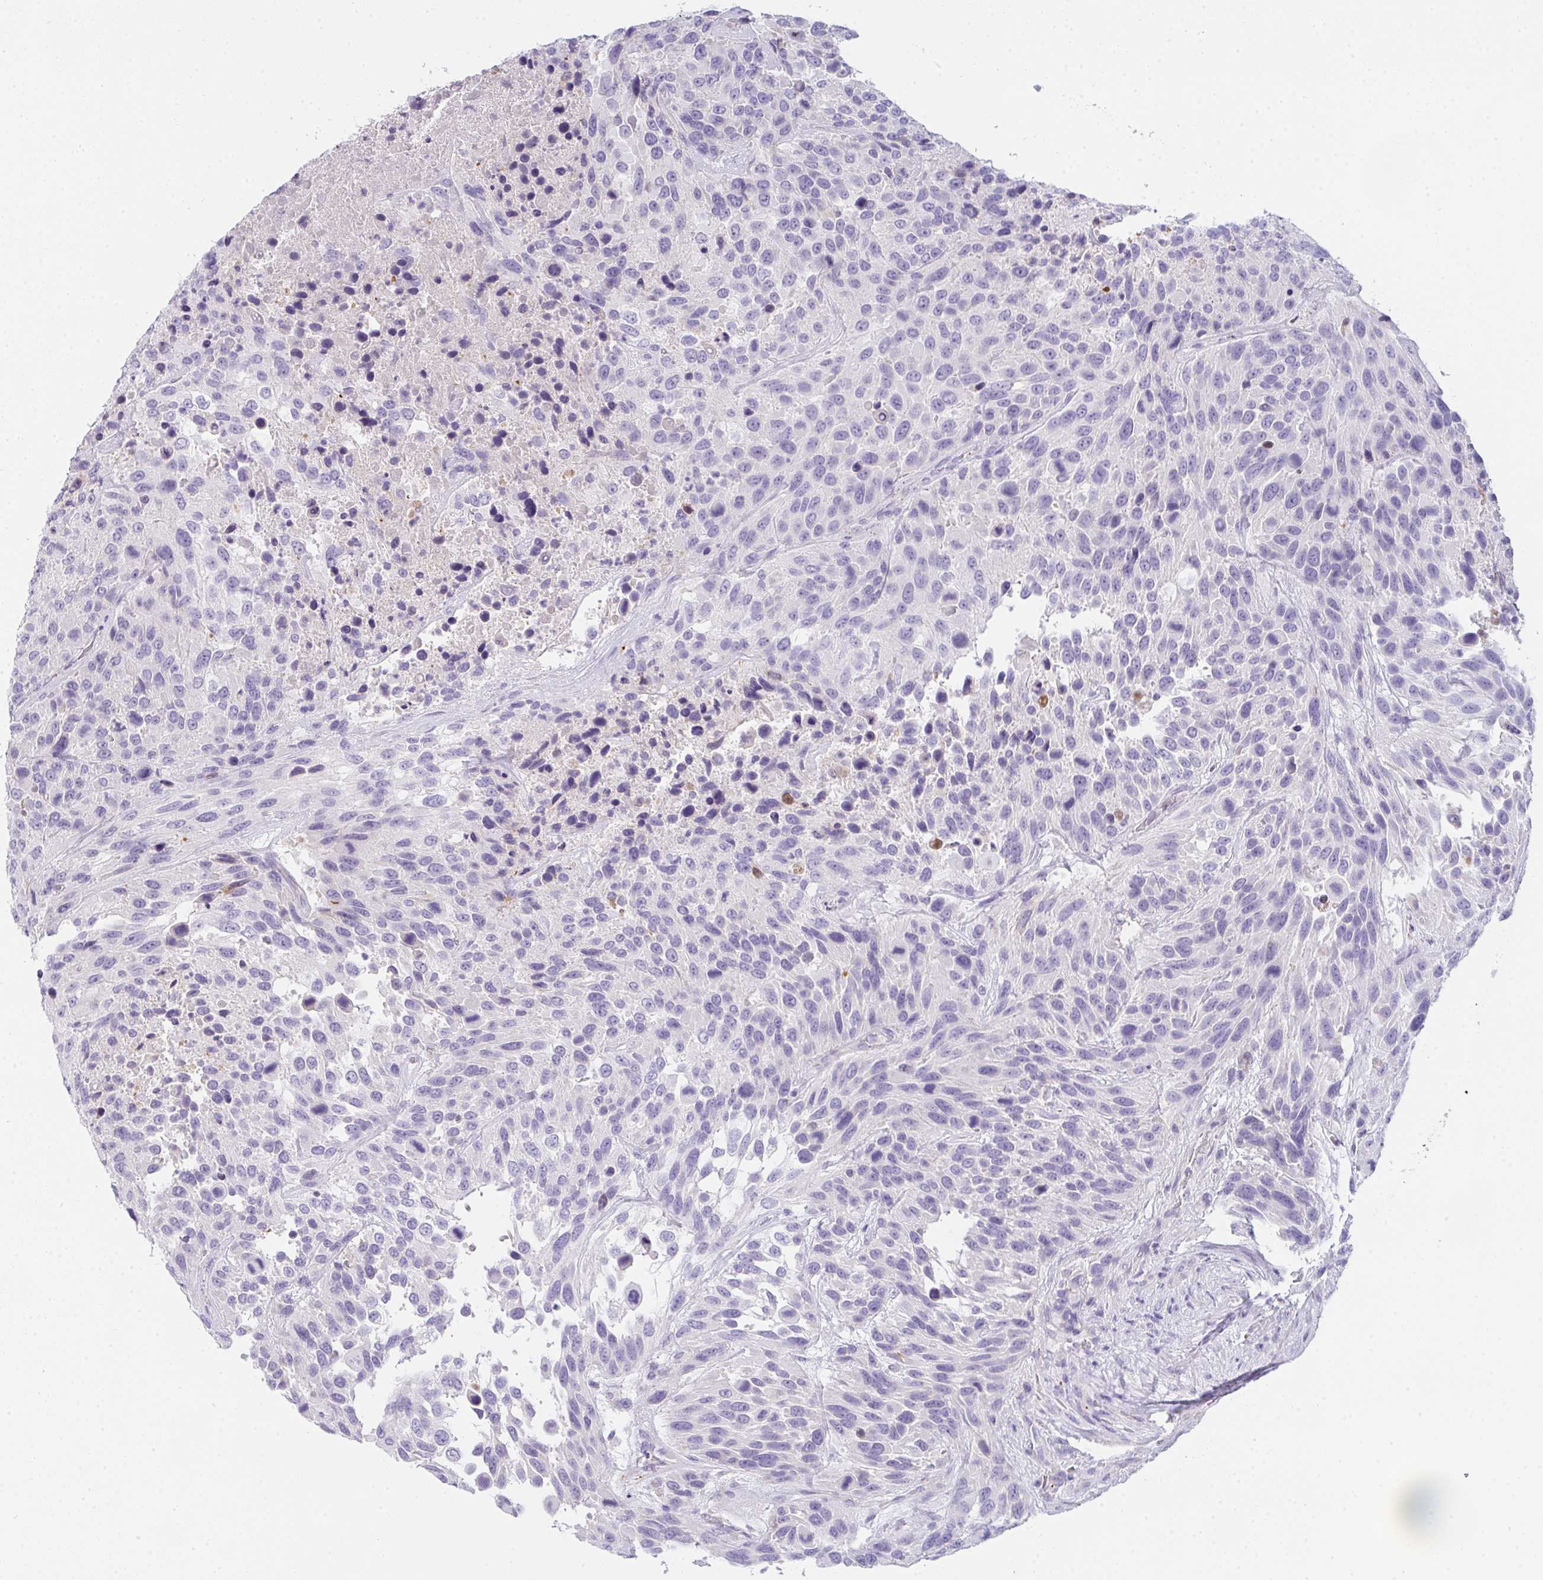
{"staining": {"intensity": "negative", "quantity": "none", "location": "none"}, "tissue": "urothelial cancer", "cell_type": "Tumor cells", "image_type": "cancer", "snomed": [{"axis": "morphology", "description": "Urothelial carcinoma, High grade"}, {"axis": "topography", "description": "Urinary bladder"}], "caption": "Immunohistochemical staining of high-grade urothelial carcinoma demonstrates no significant positivity in tumor cells.", "gene": "COX7B", "patient": {"sex": "female", "age": 70}}